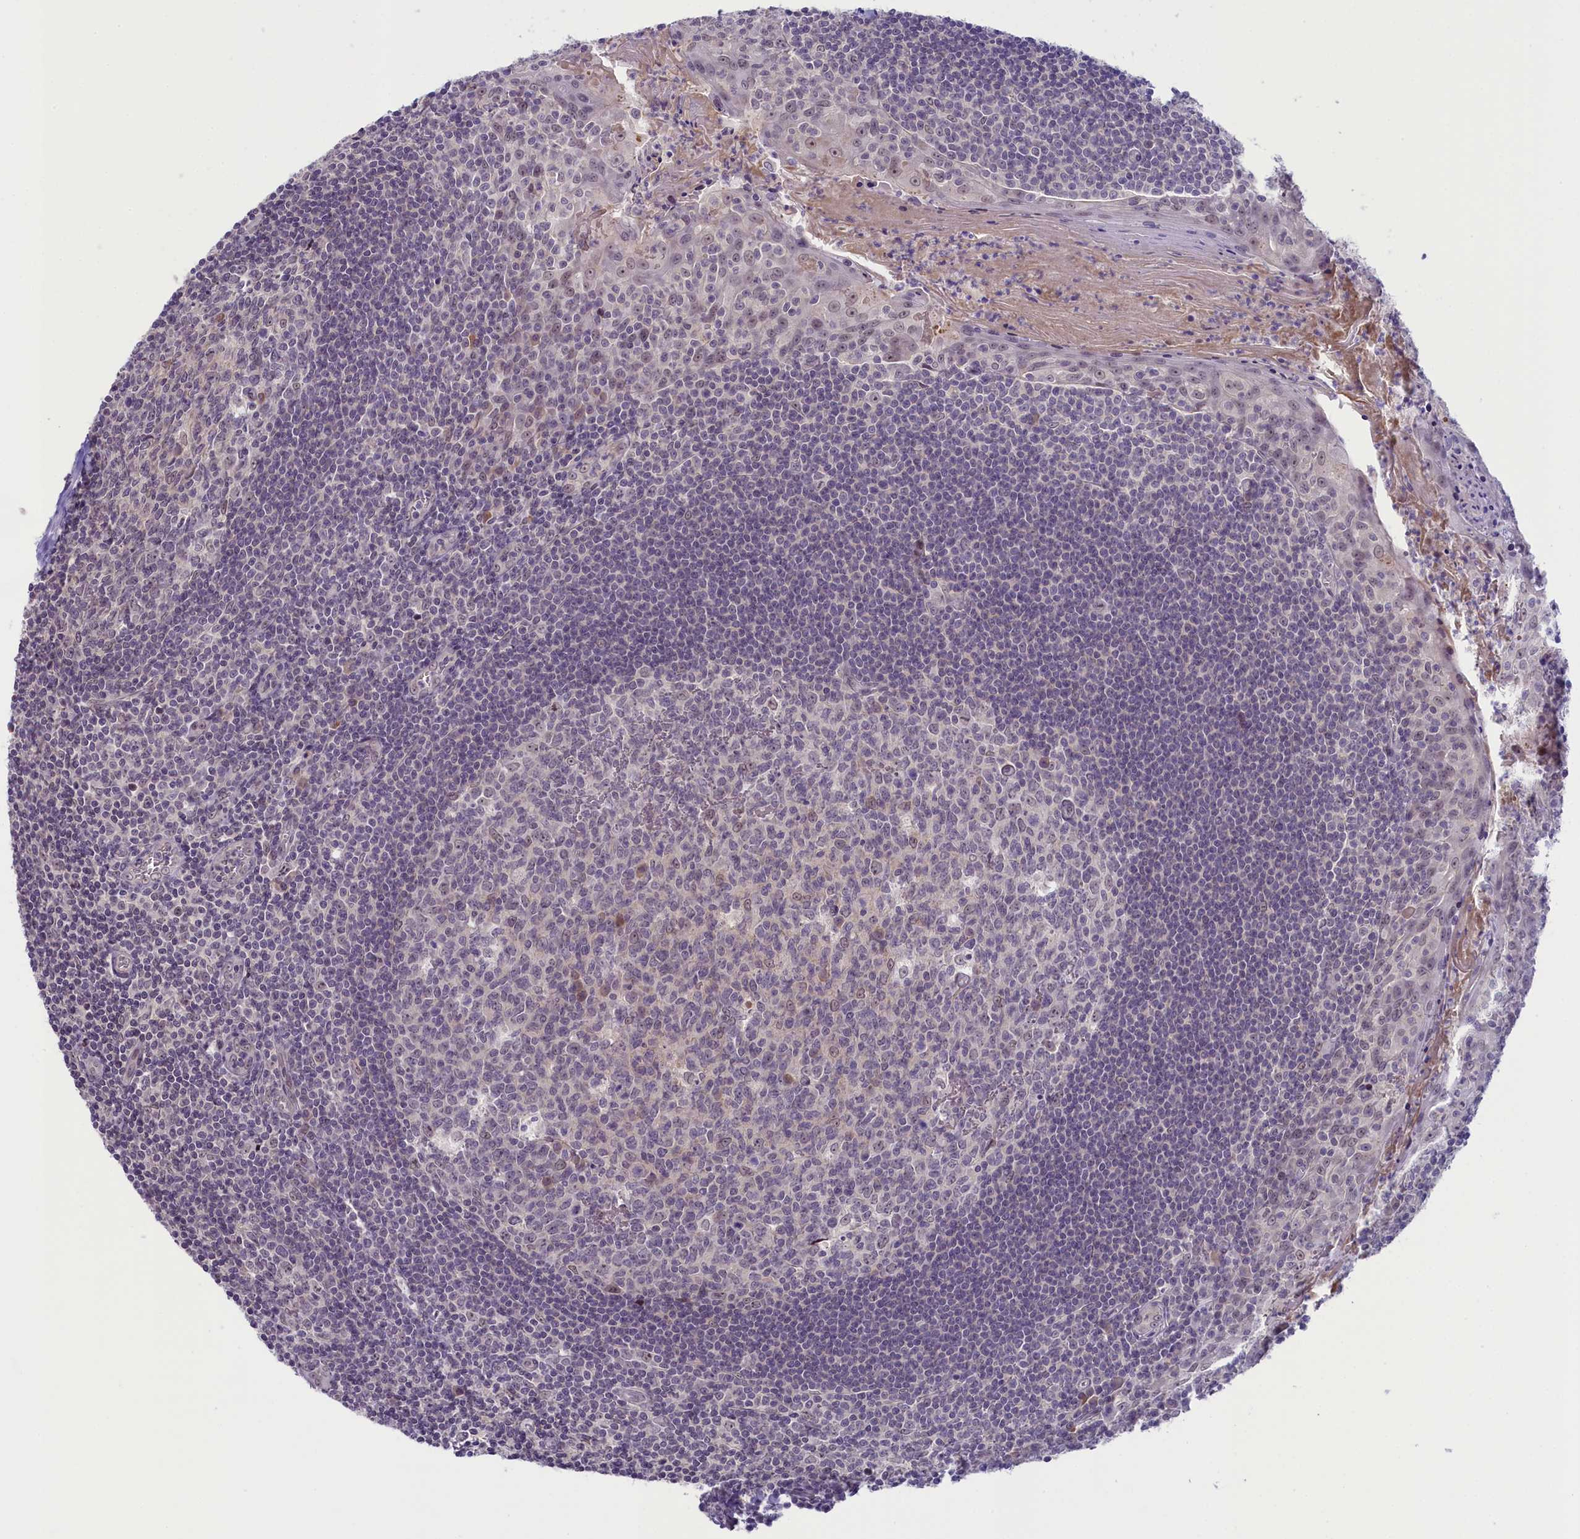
{"staining": {"intensity": "weak", "quantity": "<25%", "location": "nuclear"}, "tissue": "tonsil", "cell_type": "Germinal center cells", "image_type": "normal", "snomed": [{"axis": "morphology", "description": "Normal tissue, NOS"}, {"axis": "topography", "description": "Tonsil"}], "caption": "Immunohistochemical staining of normal tonsil displays no significant positivity in germinal center cells. (DAB immunohistochemistry (IHC) with hematoxylin counter stain).", "gene": "CRAMP1", "patient": {"sex": "male", "age": 27}}